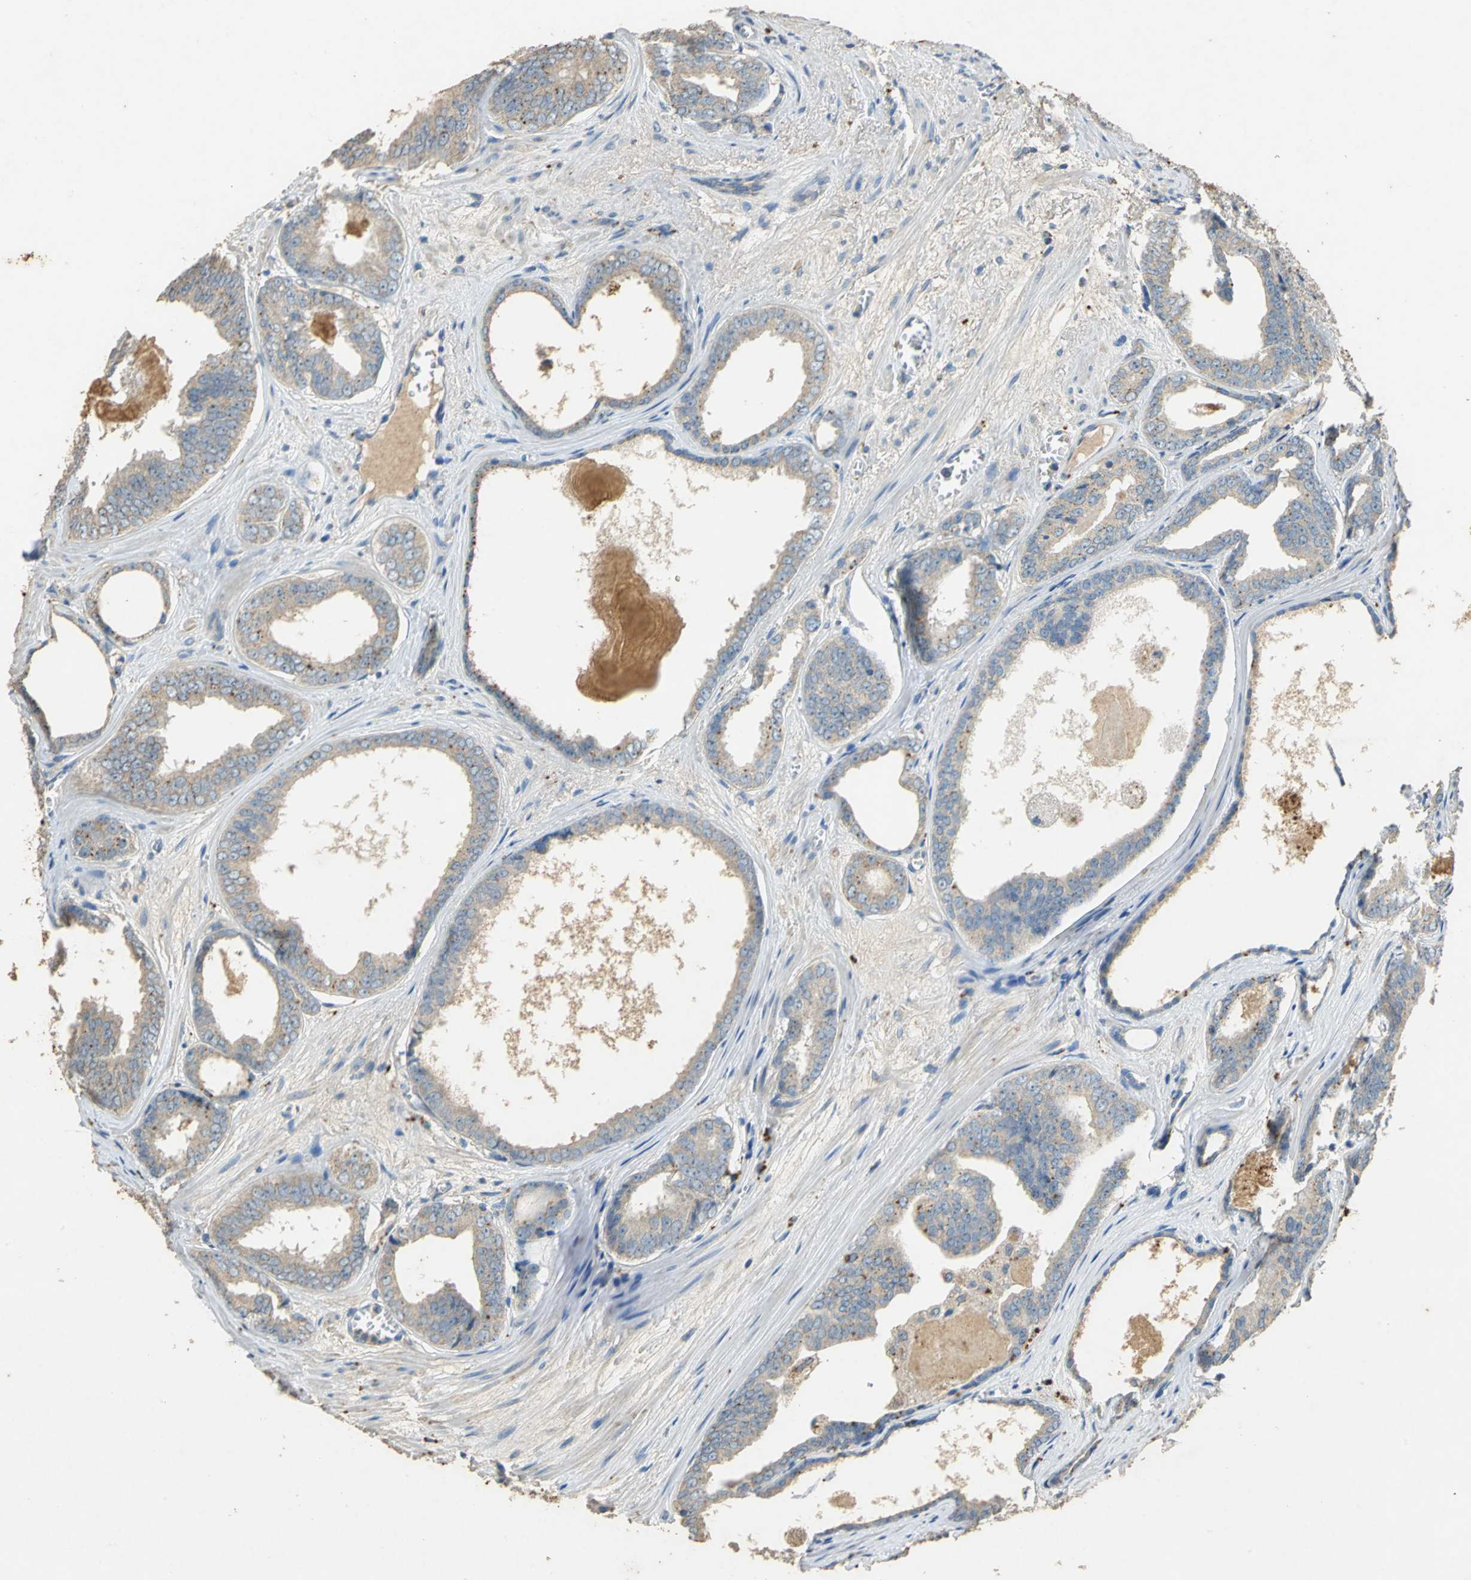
{"staining": {"intensity": "weak", "quantity": ">75%", "location": "cytoplasmic/membranous"}, "tissue": "prostate cancer", "cell_type": "Tumor cells", "image_type": "cancer", "snomed": [{"axis": "morphology", "description": "Adenocarcinoma, Medium grade"}, {"axis": "topography", "description": "Prostate"}], "caption": "Weak cytoplasmic/membranous positivity for a protein is identified in about >75% of tumor cells of prostate cancer using IHC.", "gene": "ADAMTS5", "patient": {"sex": "male", "age": 79}}